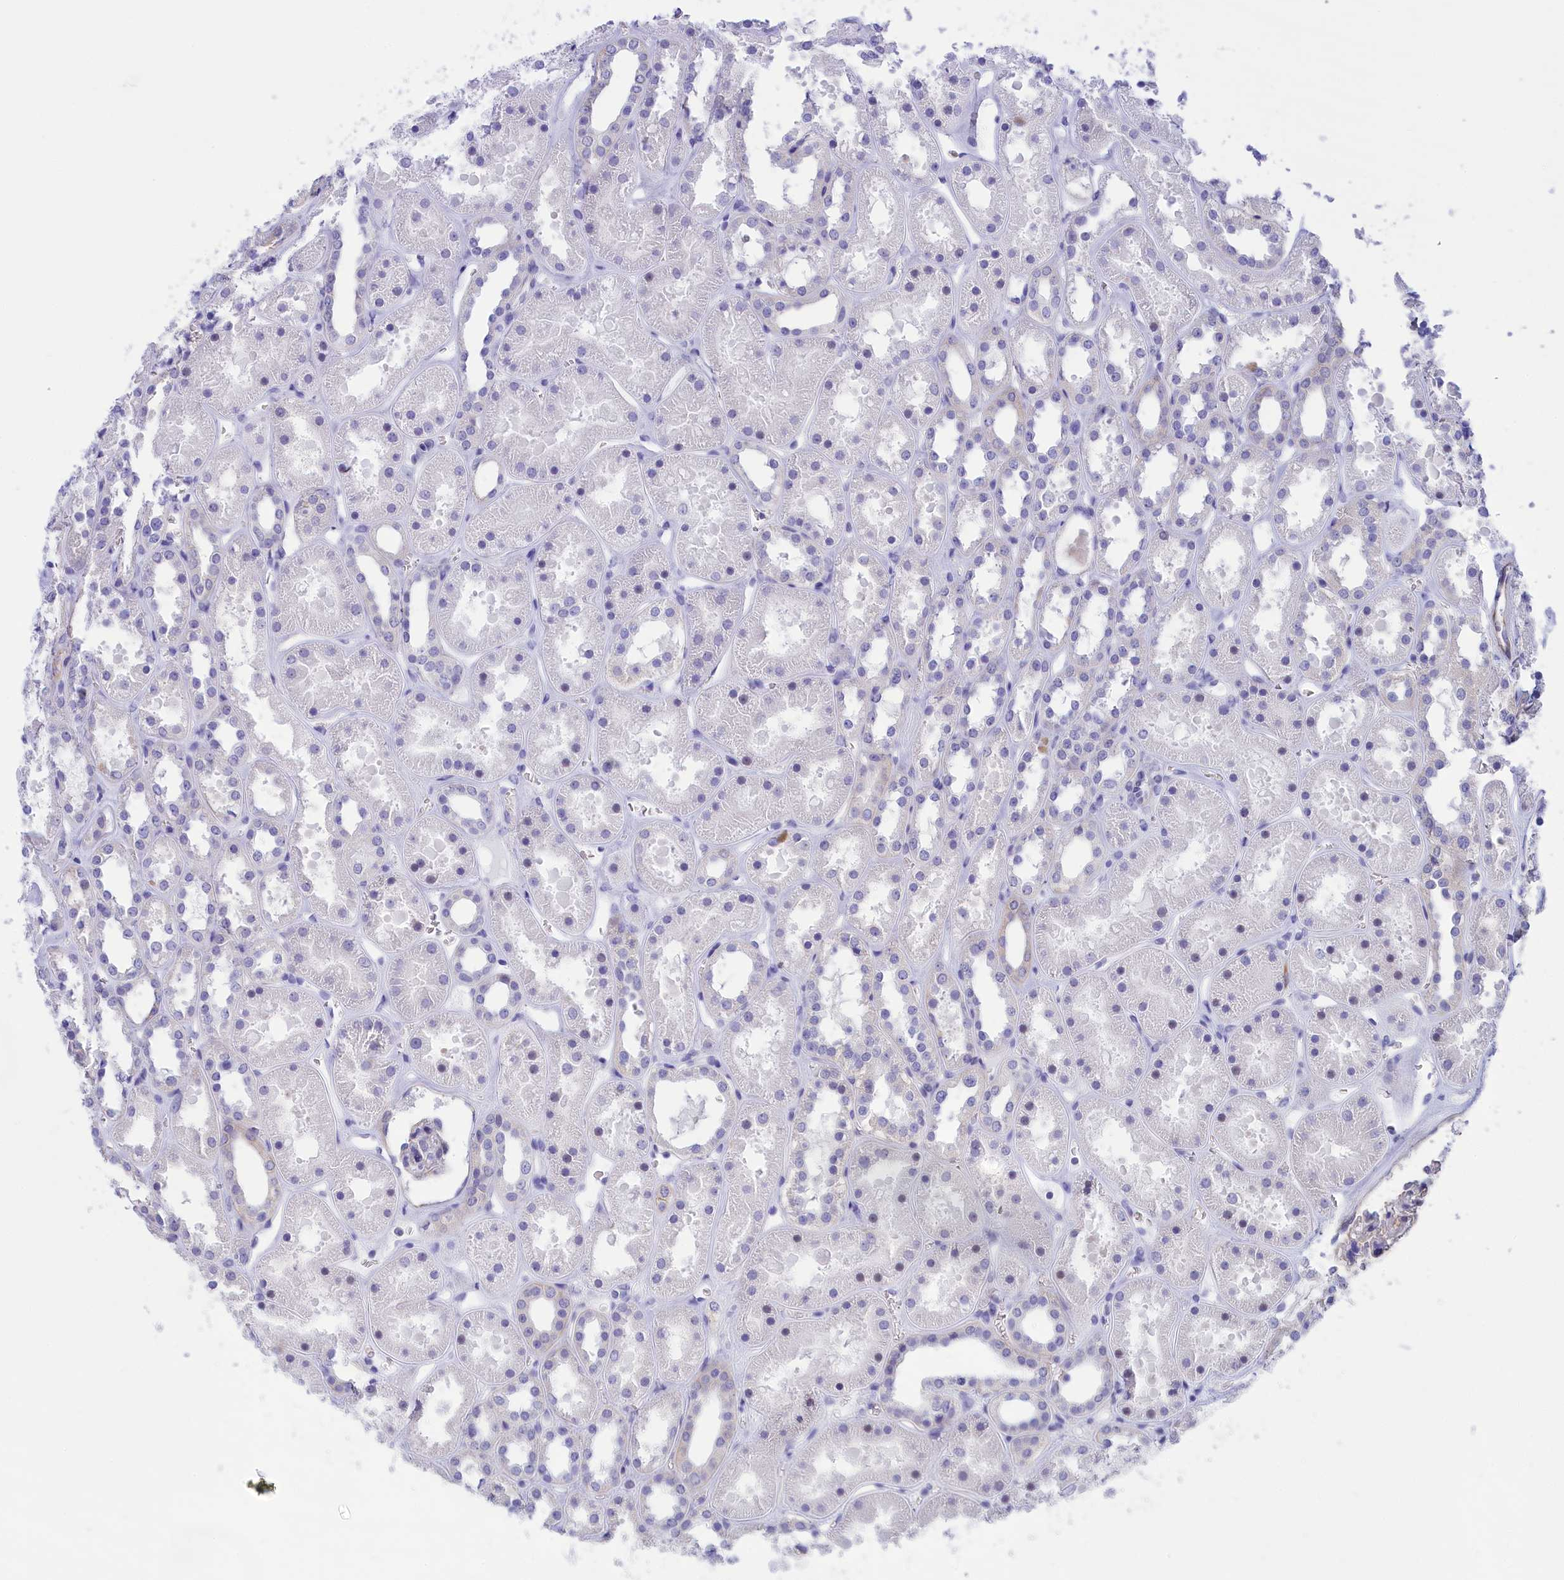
{"staining": {"intensity": "negative", "quantity": "none", "location": "none"}, "tissue": "kidney", "cell_type": "Cells in glomeruli", "image_type": "normal", "snomed": [{"axis": "morphology", "description": "Normal tissue, NOS"}, {"axis": "topography", "description": "Kidney"}], "caption": "A micrograph of human kidney is negative for staining in cells in glomeruli. (Brightfield microscopy of DAB (3,3'-diaminobenzidine) immunohistochemistry (IHC) at high magnification).", "gene": "TACSTD2", "patient": {"sex": "female", "age": 41}}